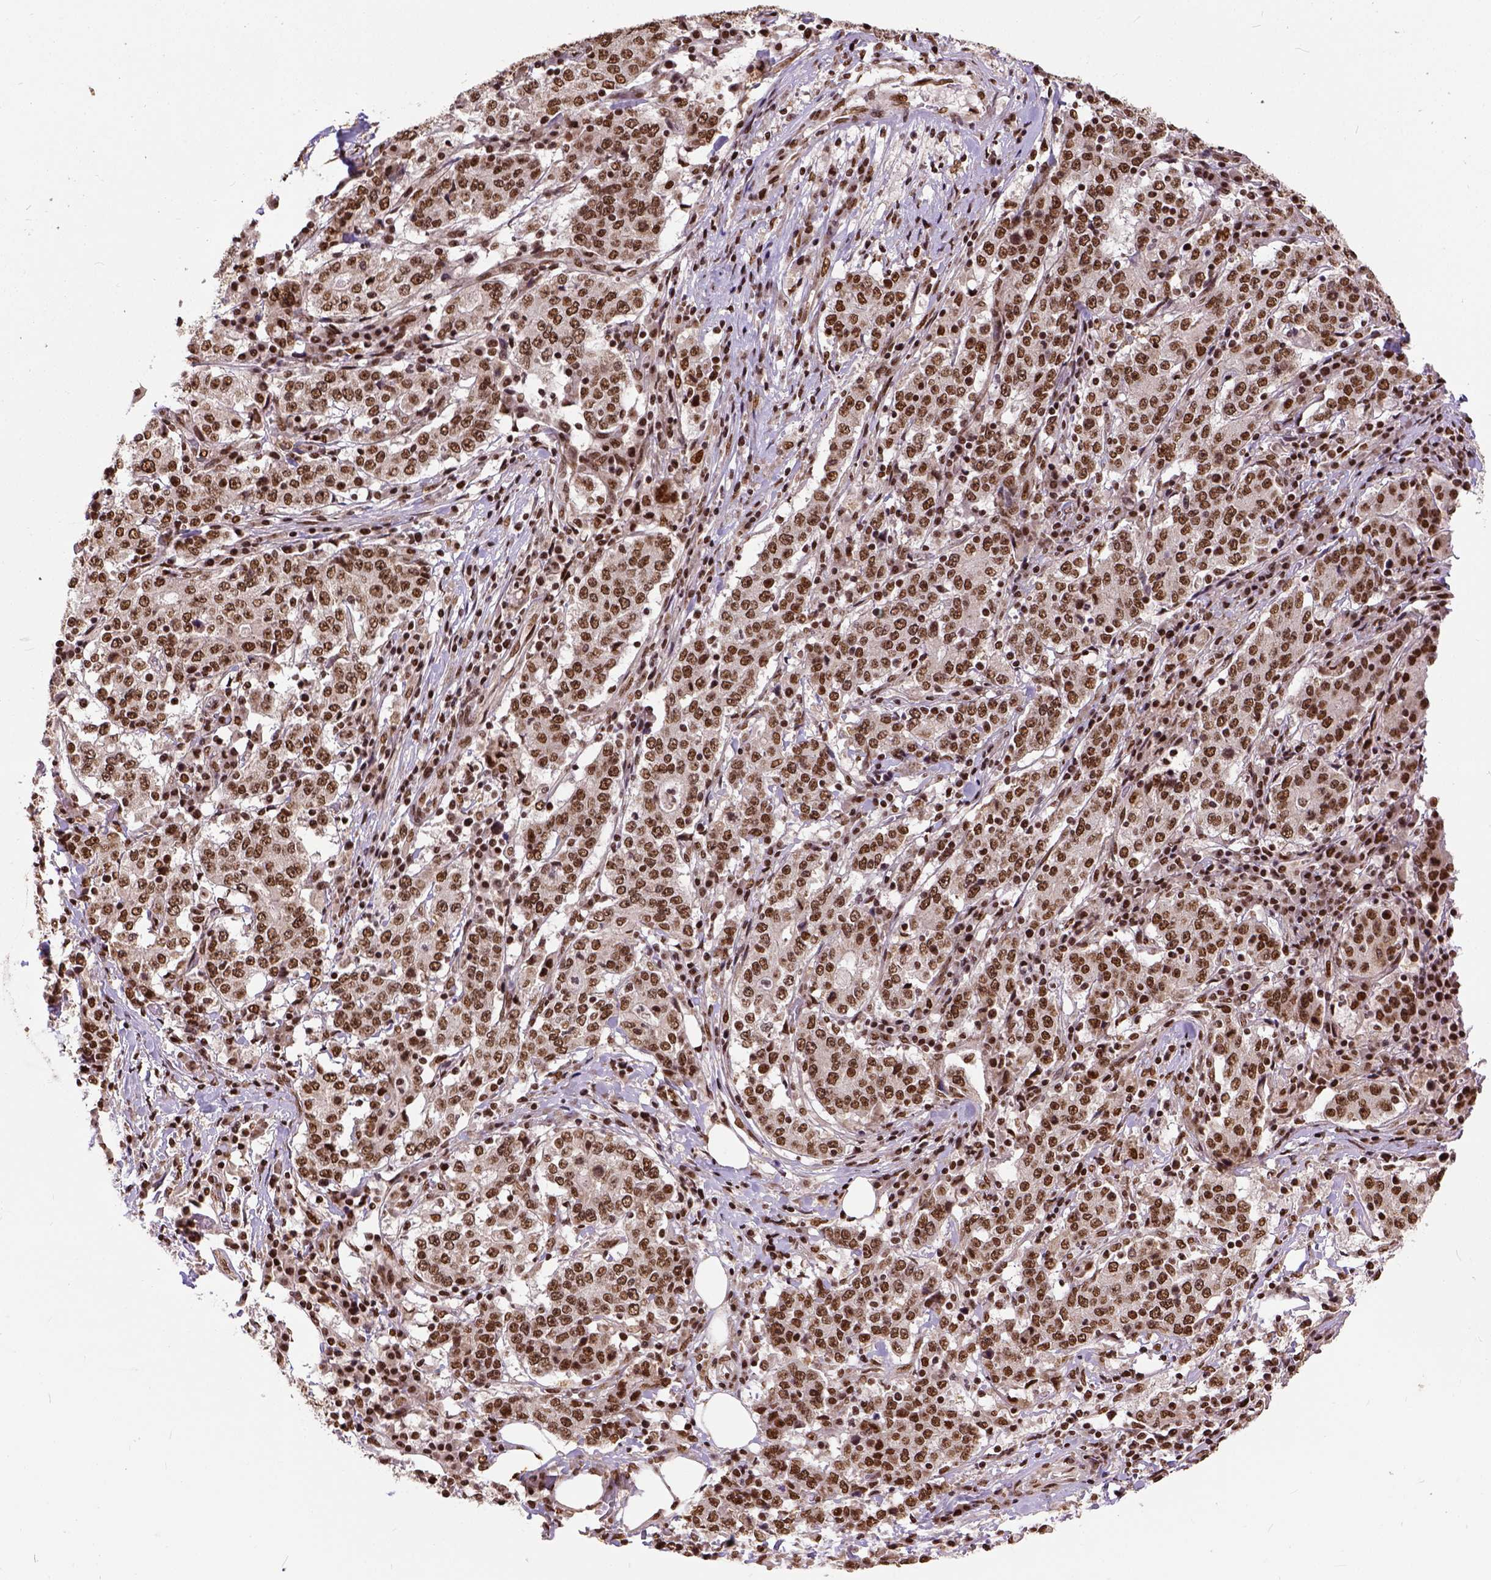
{"staining": {"intensity": "moderate", "quantity": ">75%", "location": "nuclear"}, "tissue": "stomach cancer", "cell_type": "Tumor cells", "image_type": "cancer", "snomed": [{"axis": "morphology", "description": "Adenocarcinoma, NOS"}, {"axis": "topography", "description": "Stomach"}], "caption": "Stomach adenocarcinoma stained for a protein (brown) shows moderate nuclear positive staining in approximately >75% of tumor cells.", "gene": "NACC1", "patient": {"sex": "male", "age": 59}}